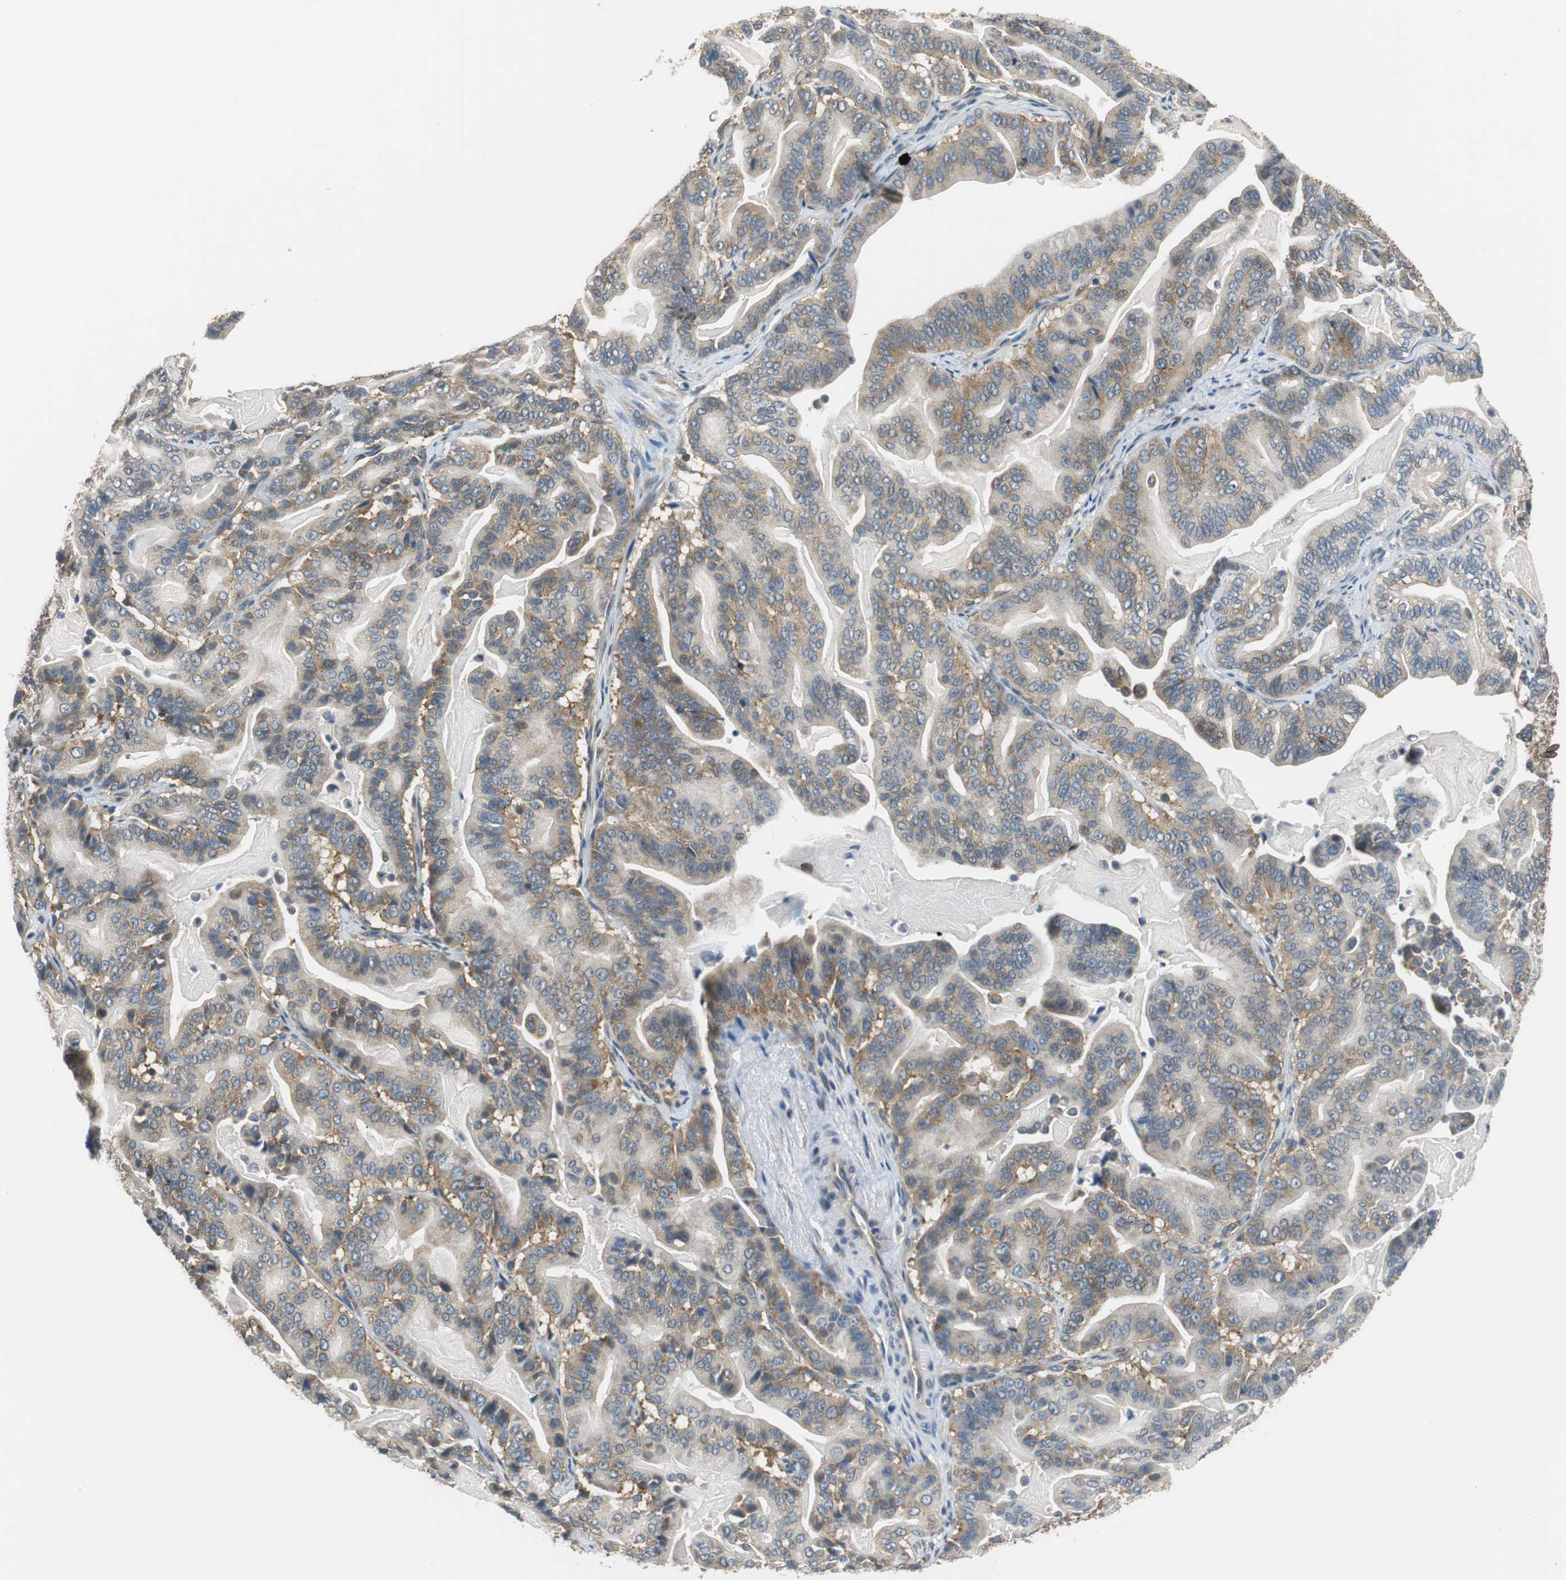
{"staining": {"intensity": "moderate", "quantity": ">75%", "location": "cytoplasmic/membranous"}, "tissue": "pancreatic cancer", "cell_type": "Tumor cells", "image_type": "cancer", "snomed": [{"axis": "morphology", "description": "Adenocarcinoma, NOS"}, {"axis": "topography", "description": "Pancreas"}], "caption": "The histopathology image demonstrates staining of adenocarcinoma (pancreatic), revealing moderate cytoplasmic/membranous protein positivity (brown color) within tumor cells. (IHC, brightfield microscopy, high magnification).", "gene": "CNOT3", "patient": {"sex": "male", "age": 63}}